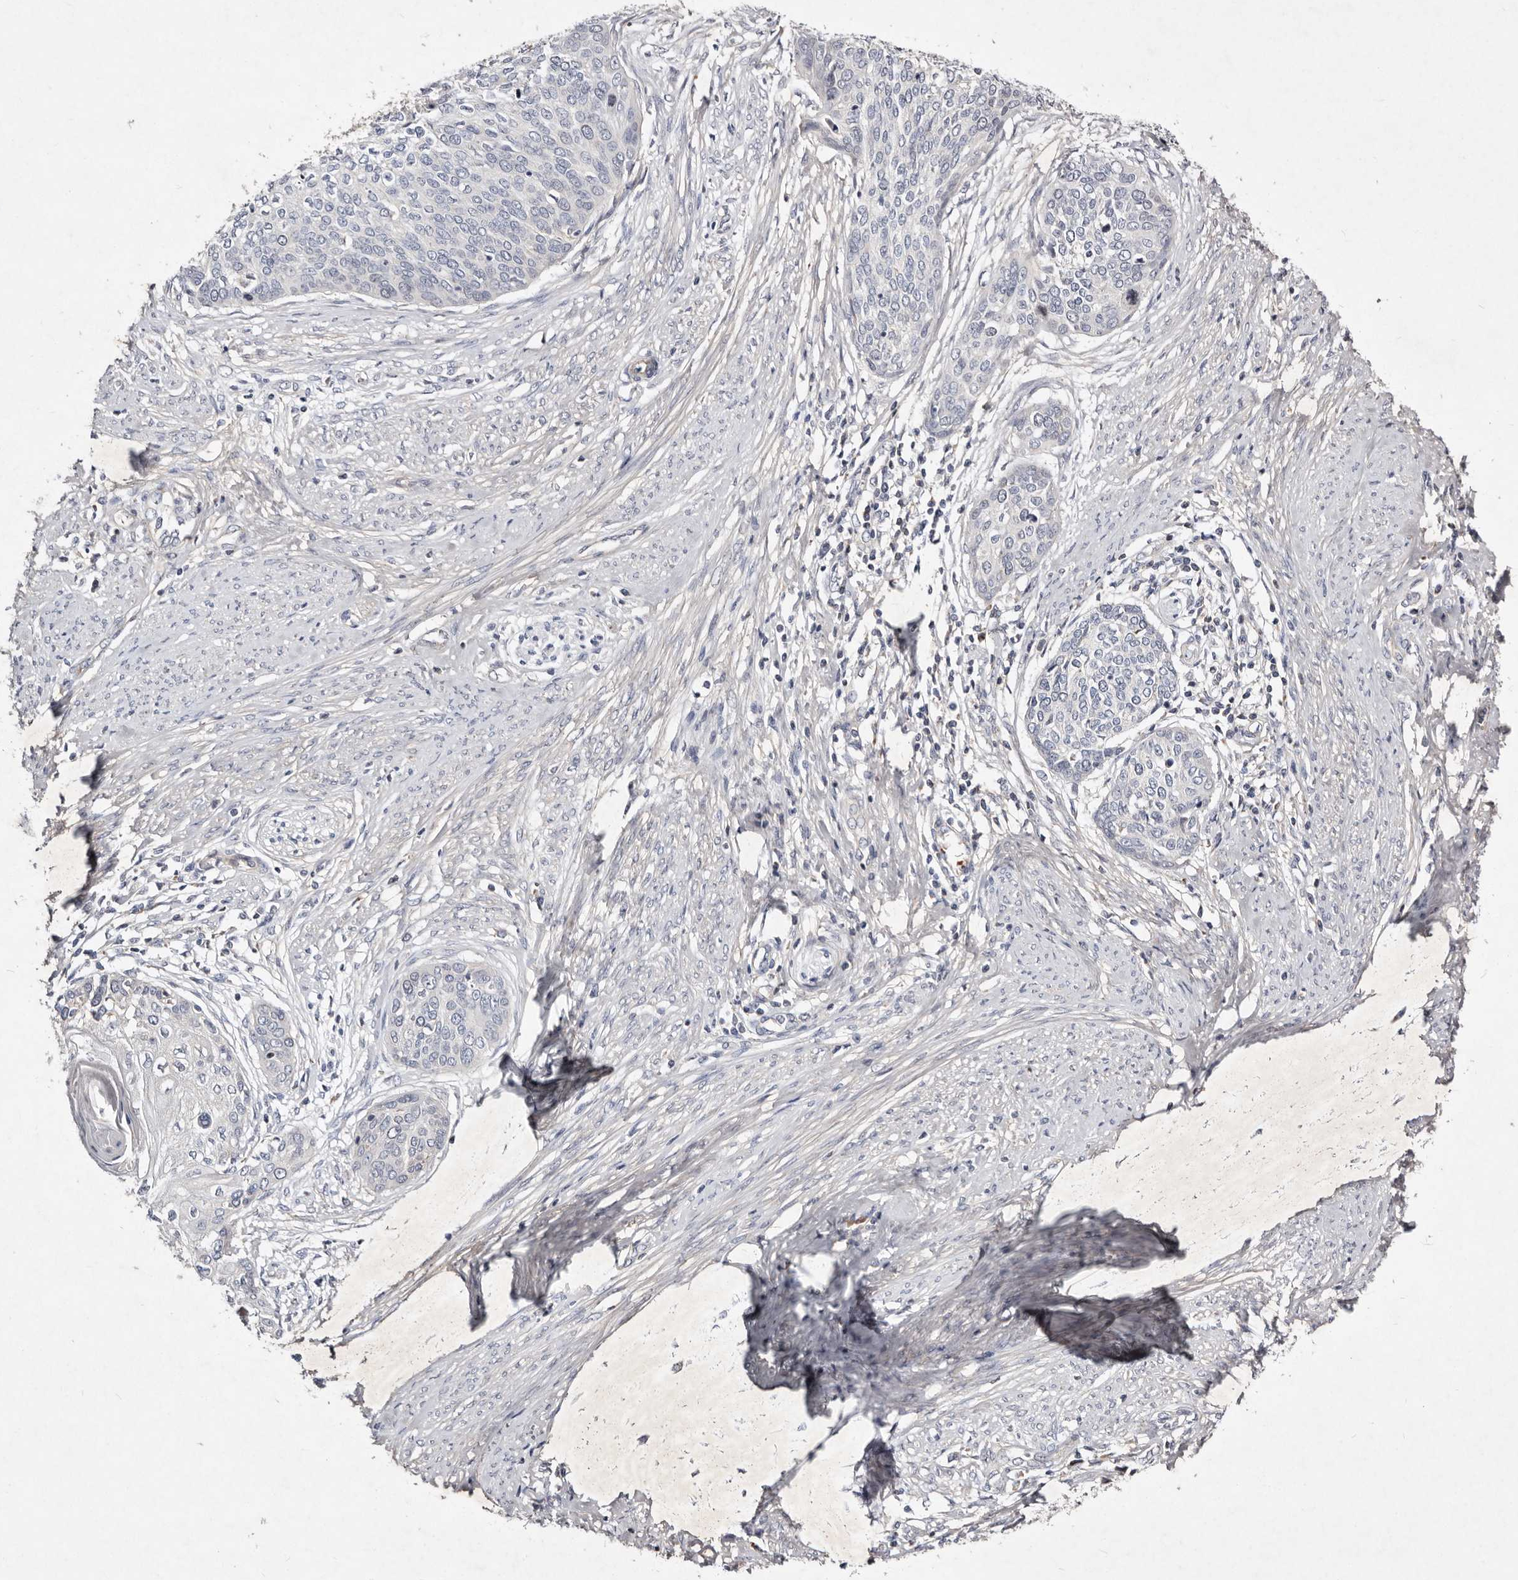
{"staining": {"intensity": "negative", "quantity": "none", "location": "none"}, "tissue": "cervical cancer", "cell_type": "Tumor cells", "image_type": "cancer", "snomed": [{"axis": "morphology", "description": "Squamous cell carcinoma, NOS"}, {"axis": "topography", "description": "Cervix"}], "caption": "IHC of human cervical cancer (squamous cell carcinoma) exhibits no expression in tumor cells.", "gene": "SLC25A20", "patient": {"sex": "female", "age": 37}}